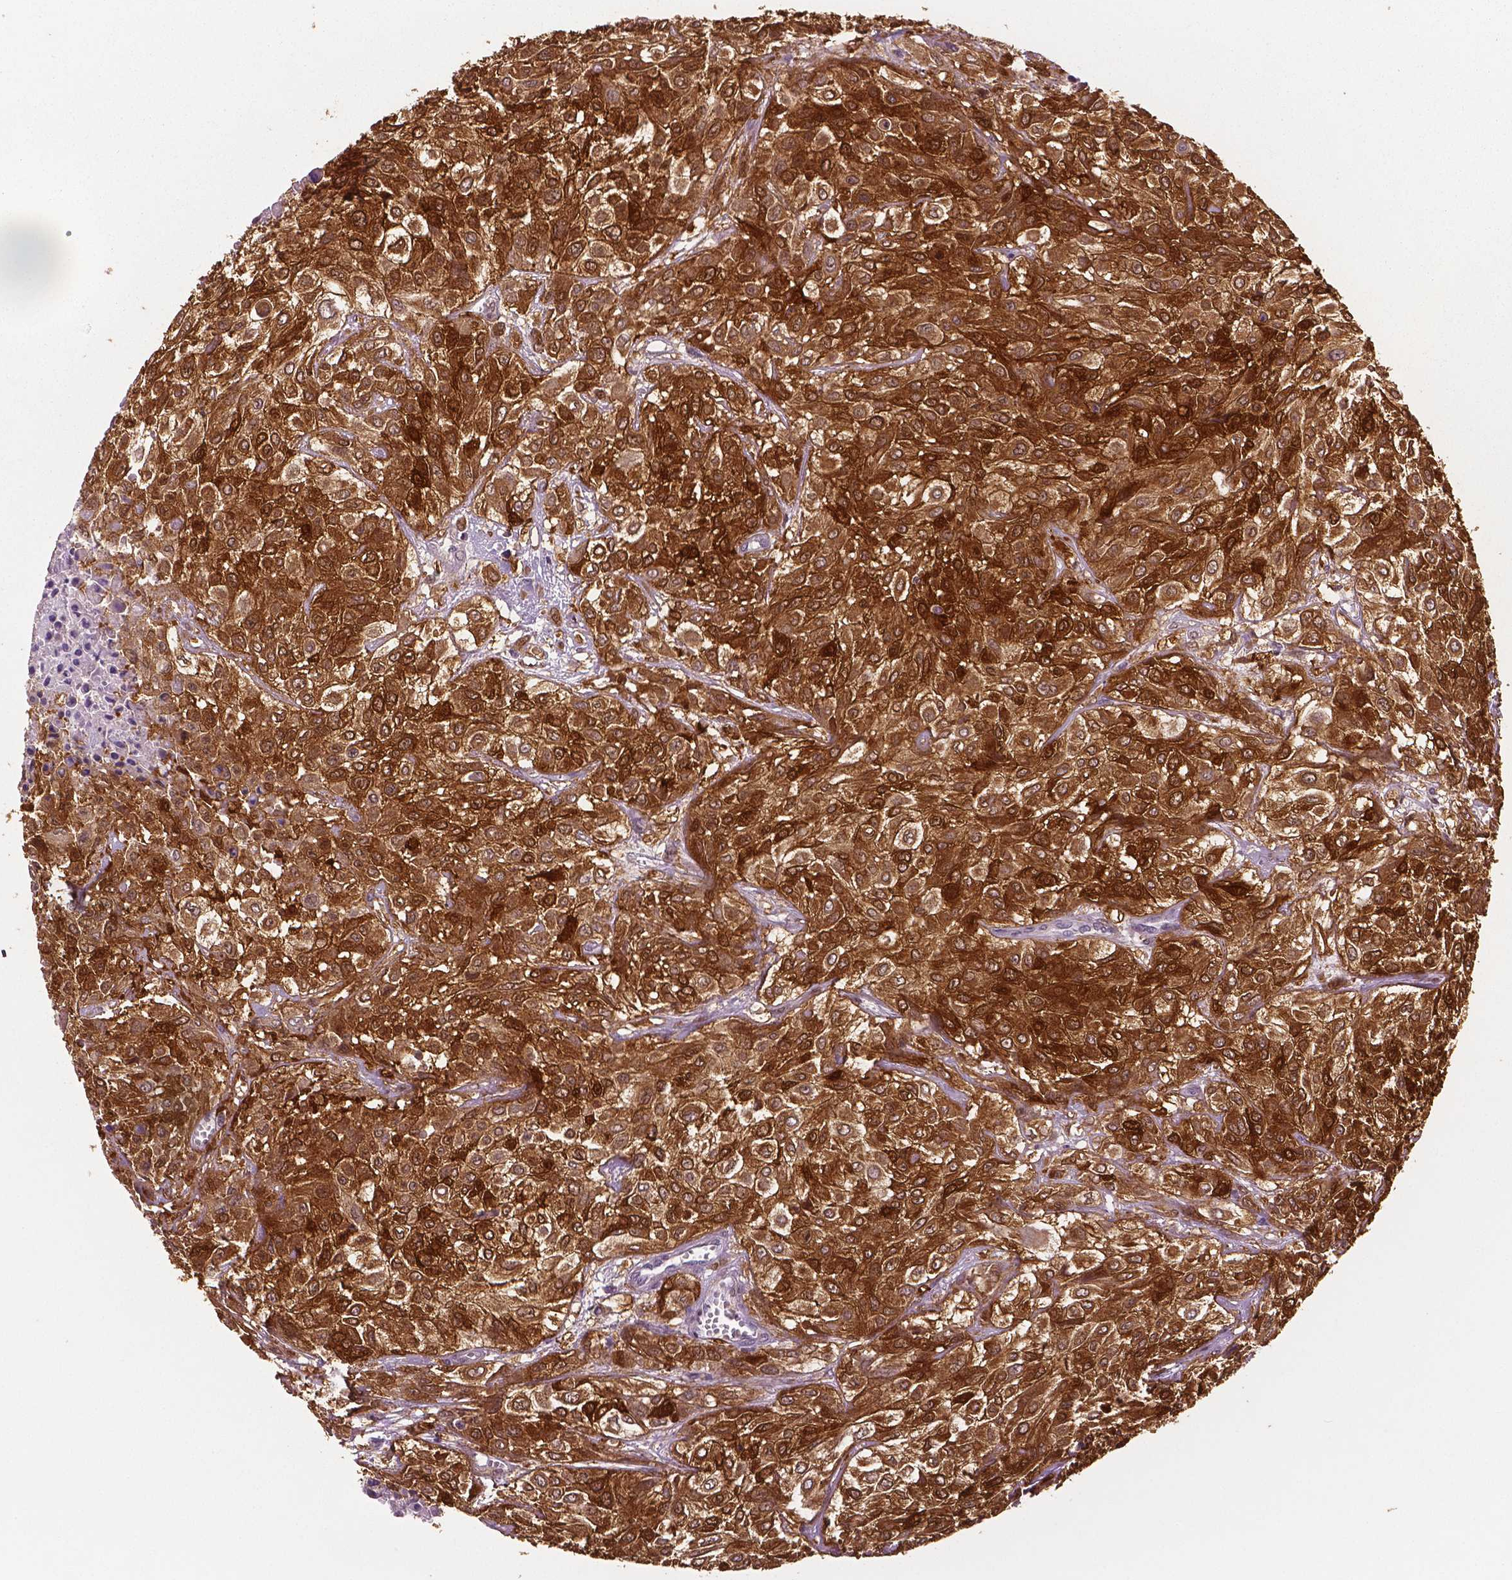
{"staining": {"intensity": "strong", "quantity": ">75%", "location": "cytoplasmic/membranous,nuclear"}, "tissue": "urothelial cancer", "cell_type": "Tumor cells", "image_type": "cancer", "snomed": [{"axis": "morphology", "description": "Urothelial carcinoma, High grade"}, {"axis": "topography", "description": "Urinary bladder"}], "caption": "The image exhibits a brown stain indicating the presence of a protein in the cytoplasmic/membranous and nuclear of tumor cells in high-grade urothelial carcinoma.", "gene": "PHGDH", "patient": {"sex": "male", "age": 57}}